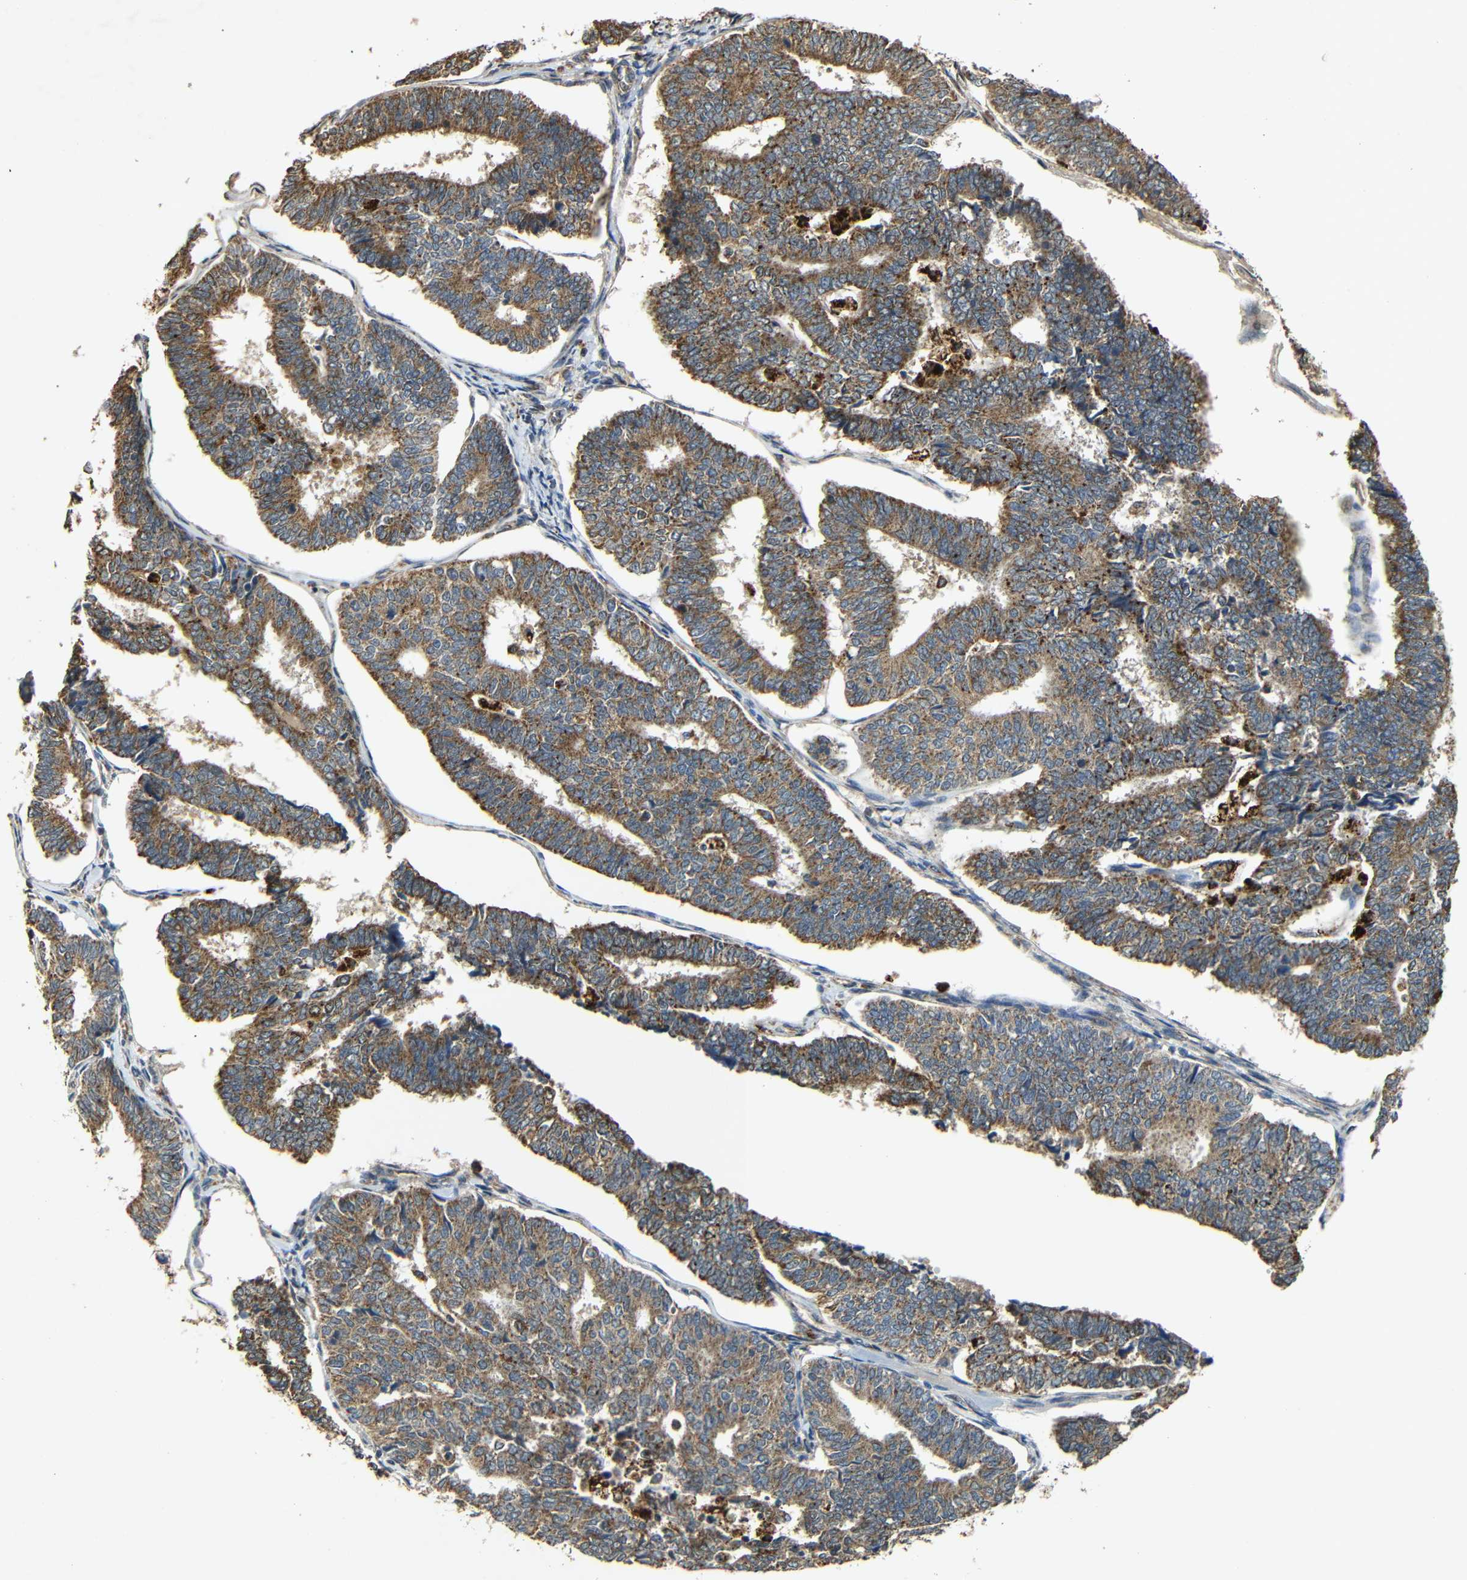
{"staining": {"intensity": "moderate", "quantity": ">75%", "location": "cytoplasmic/membranous"}, "tissue": "endometrial cancer", "cell_type": "Tumor cells", "image_type": "cancer", "snomed": [{"axis": "morphology", "description": "Adenocarcinoma, NOS"}, {"axis": "topography", "description": "Endometrium"}], "caption": "IHC (DAB) staining of human endometrial cancer (adenocarcinoma) displays moderate cytoplasmic/membranous protein staining in about >75% of tumor cells. The protein is stained brown, and the nuclei are stained in blue (DAB IHC with brightfield microscopy, high magnification).", "gene": "KAZALD1", "patient": {"sex": "female", "age": 70}}